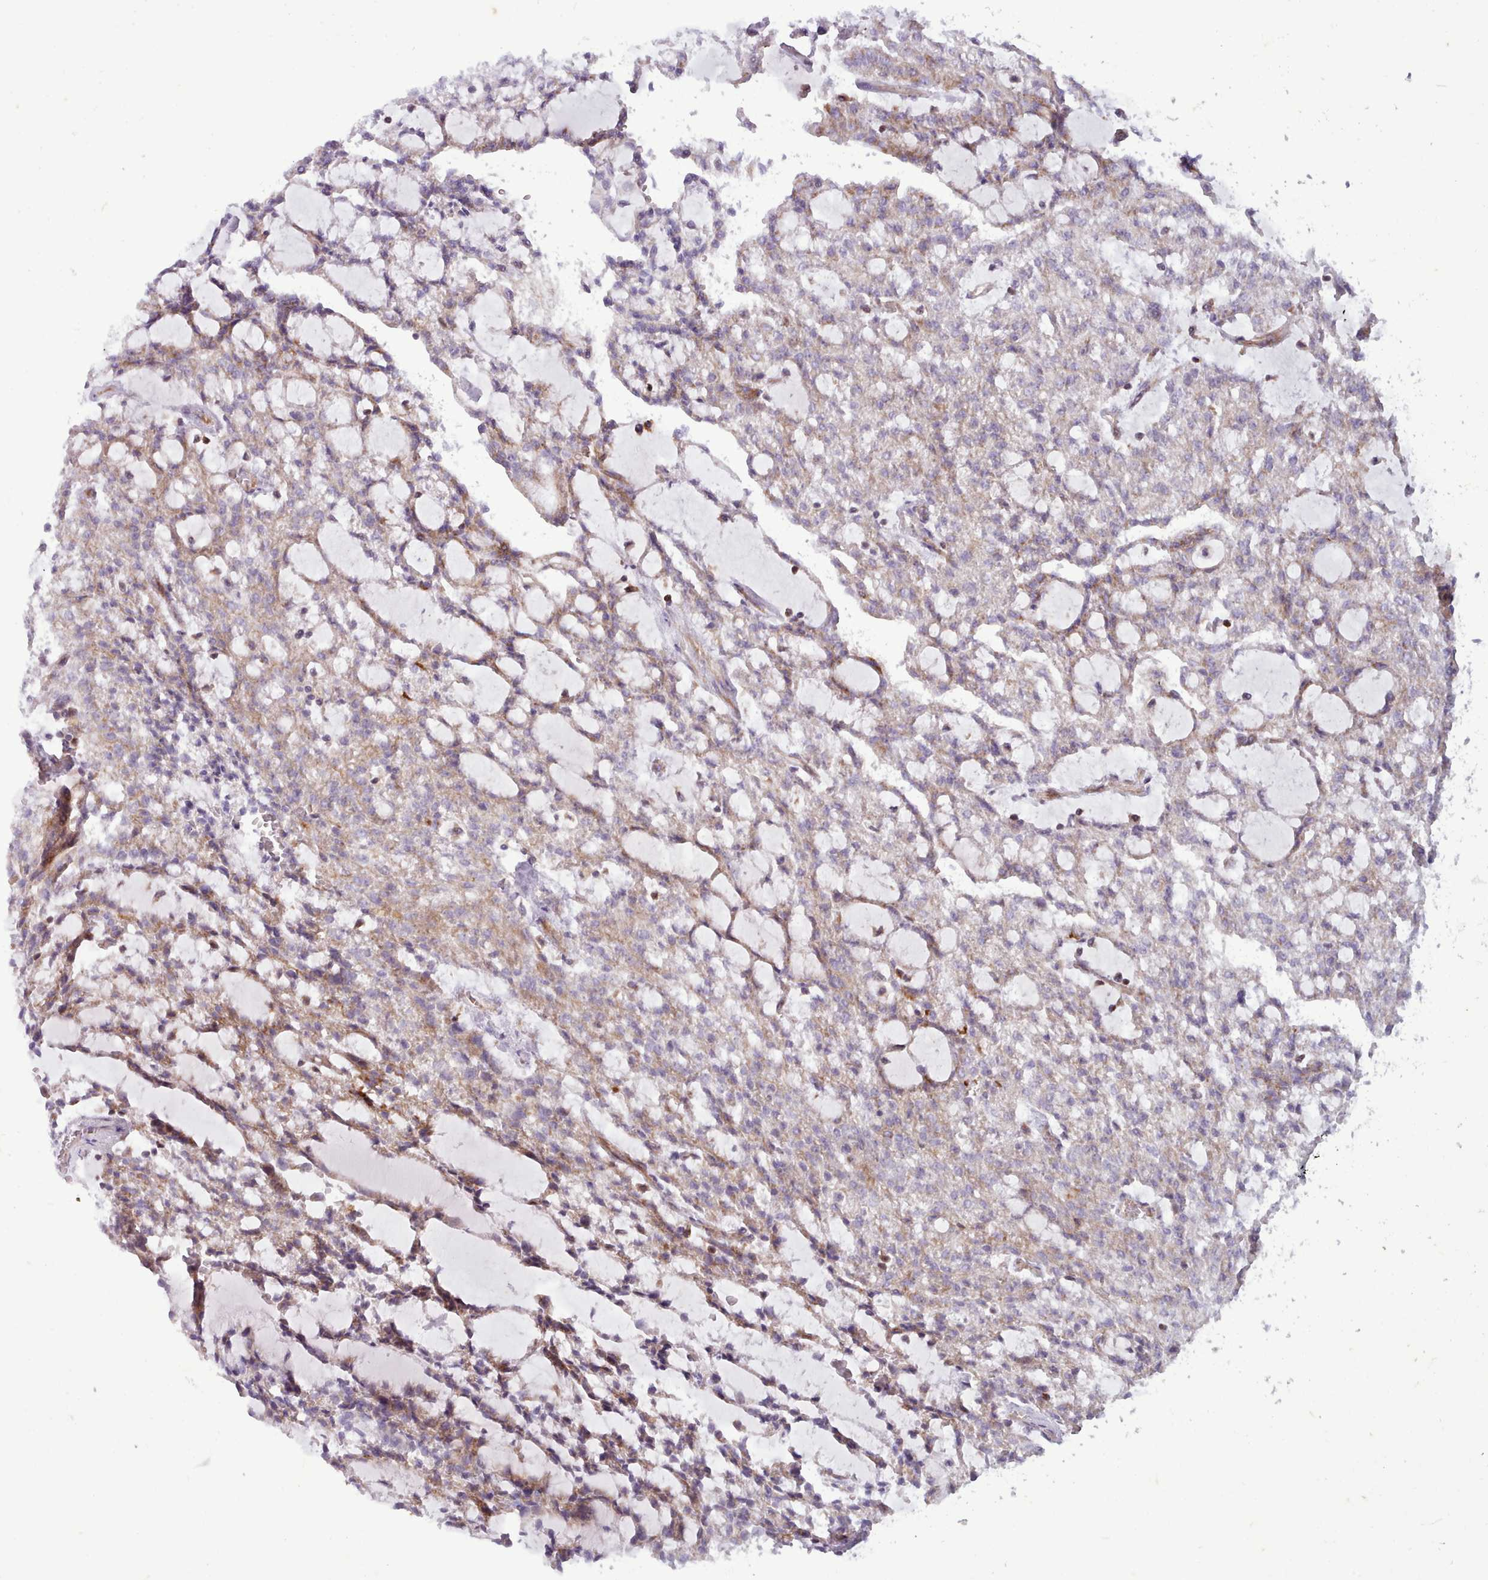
{"staining": {"intensity": "weak", "quantity": "25%-75%", "location": "cytoplasmic/membranous"}, "tissue": "renal cancer", "cell_type": "Tumor cells", "image_type": "cancer", "snomed": [{"axis": "morphology", "description": "Adenocarcinoma, NOS"}, {"axis": "topography", "description": "Kidney"}], "caption": "There is low levels of weak cytoplasmic/membranous staining in tumor cells of renal adenocarcinoma, as demonstrated by immunohistochemical staining (brown color).", "gene": "TENT4B", "patient": {"sex": "male", "age": 63}}